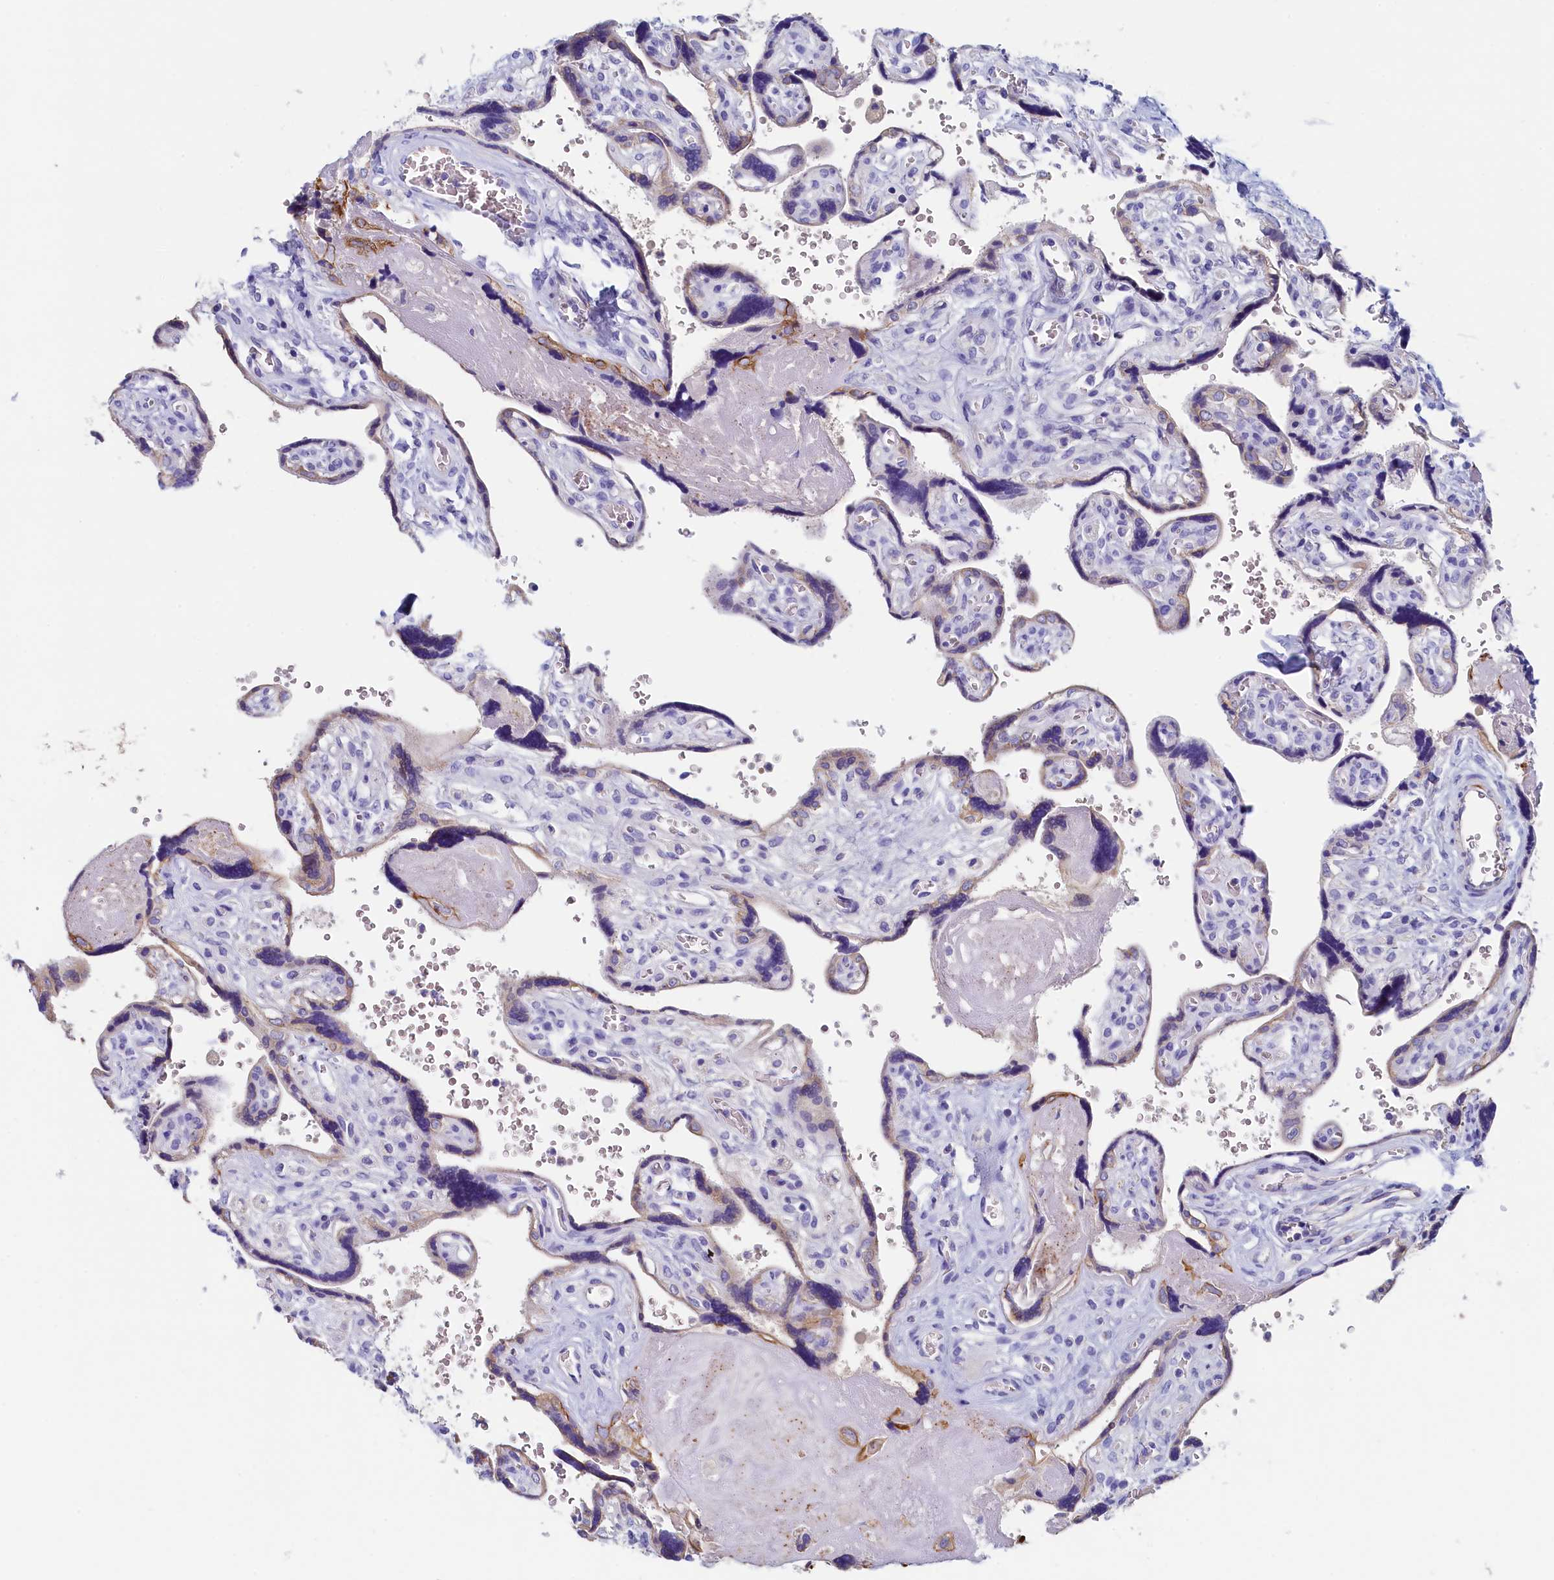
{"staining": {"intensity": "moderate", "quantity": "25%-75%", "location": "cytoplasmic/membranous"}, "tissue": "placenta", "cell_type": "Trophoblastic cells", "image_type": "normal", "snomed": [{"axis": "morphology", "description": "Normal tissue, NOS"}, {"axis": "topography", "description": "Placenta"}], "caption": "DAB (3,3'-diaminobenzidine) immunohistochemical staining of unremarkable placenta reveals moderate cytoplasmic/membranous protein expression in about 25%-75% of trophoblastic cells. Nuclei are stained in blue.", "gene": "GUCA1C", "patient": {"sex": "female", "age": 39}}